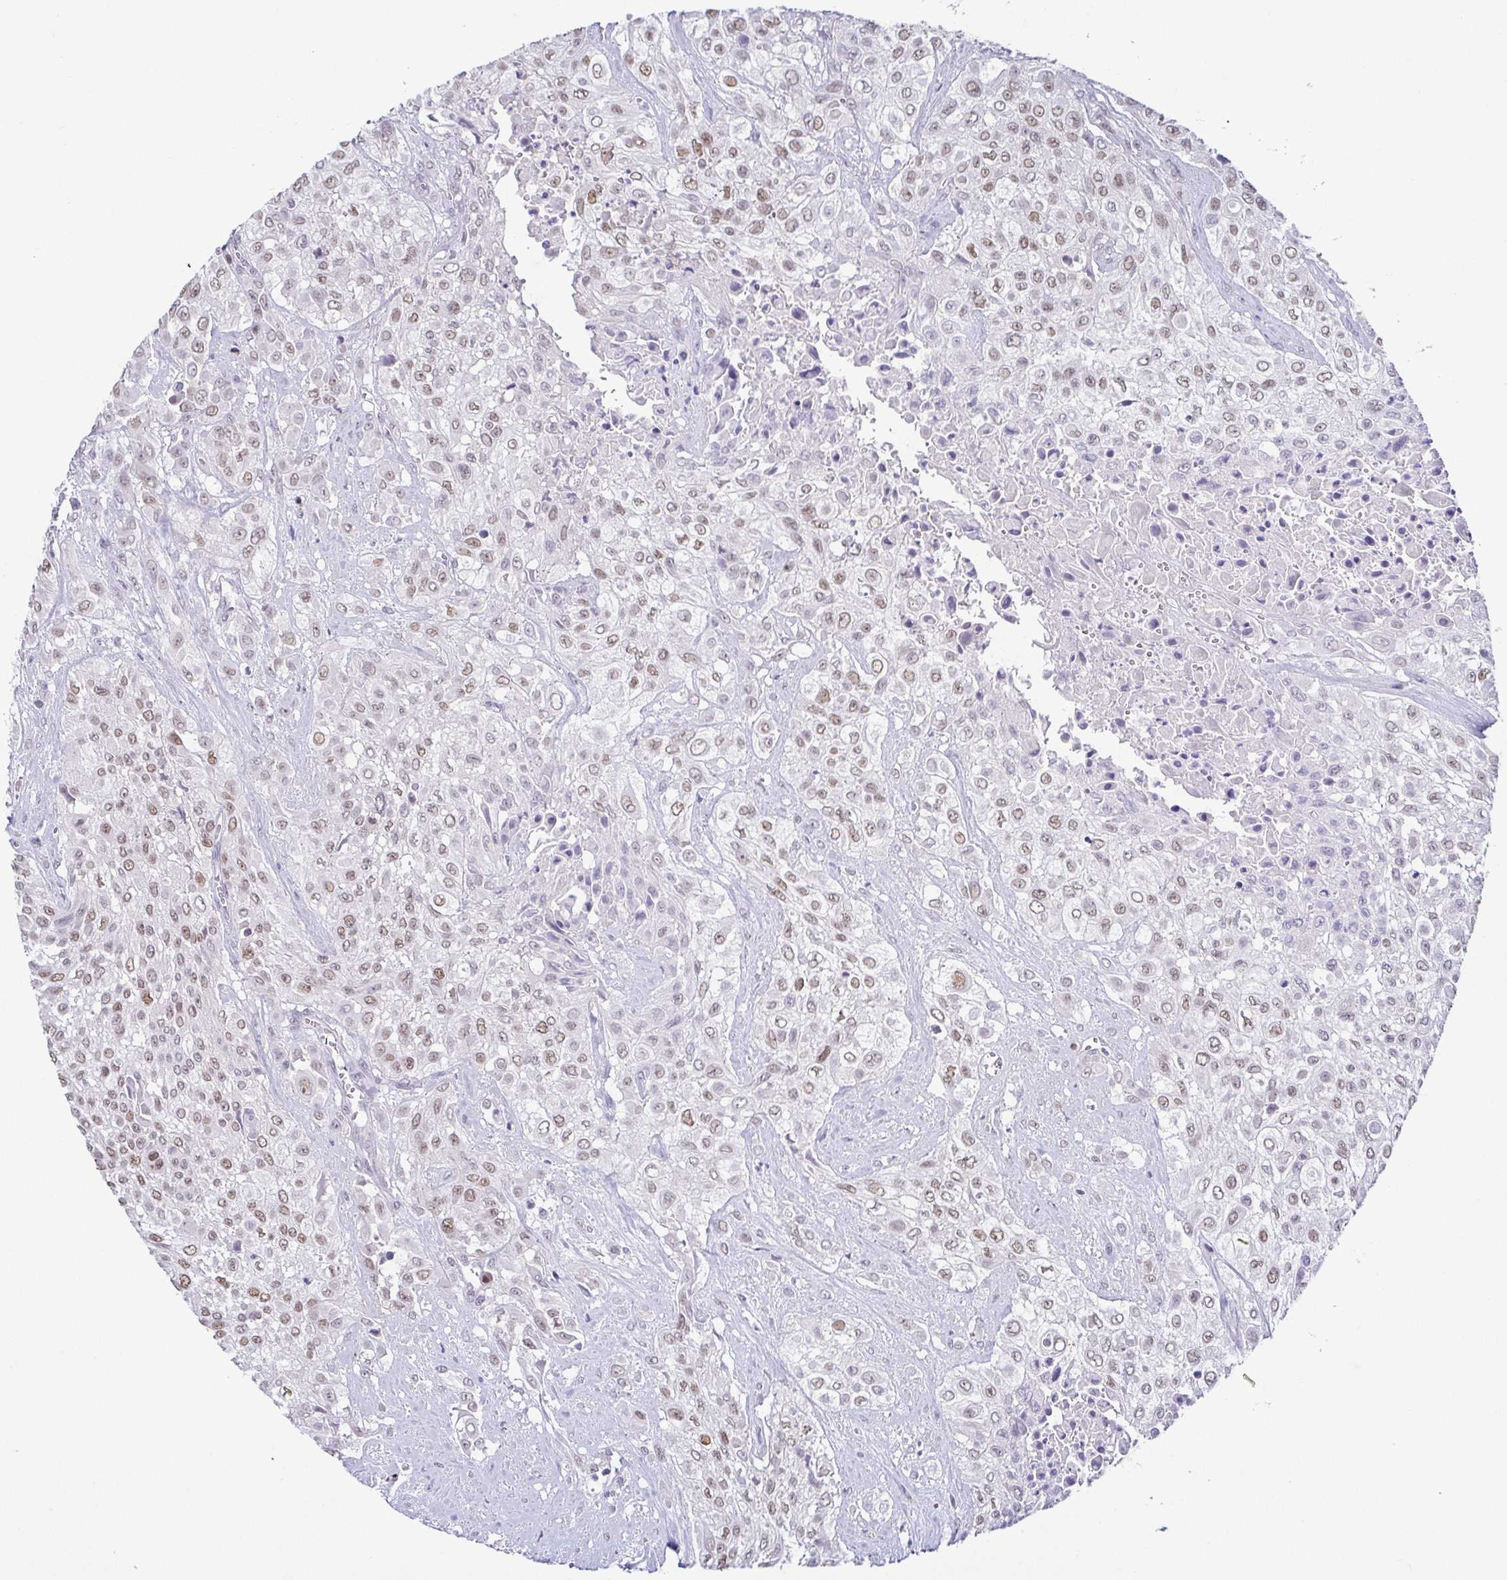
{"staining": {"intensity": "moderate", "quantity": ">75%", "location": "nuclear"}, "tissue": "urothelial cancer", "cell_type": "Tumor cells", "image_type": "cancer", "snomed": [{"axis": "morphology", "description": "Urothelial carcinoma, High grade"}, {"axis": "topography", "description": "Urinary bladder"}], "caption": "Immunohistochemistry (IHC) staining of high-grade urothelial carcinoma, which exhibits medium levels of moderate nuclear positivity in approximately >75% of tumor cells indicating moderate nuclear protein staining. The staining was performed using DAB (3,3'-diaminobenzidine) (brown) for protein detection and nuclei were counterstained in hematoxylin (blue).", "gene": "TCF3", "patient": {"sex": "male", "age": 57}}